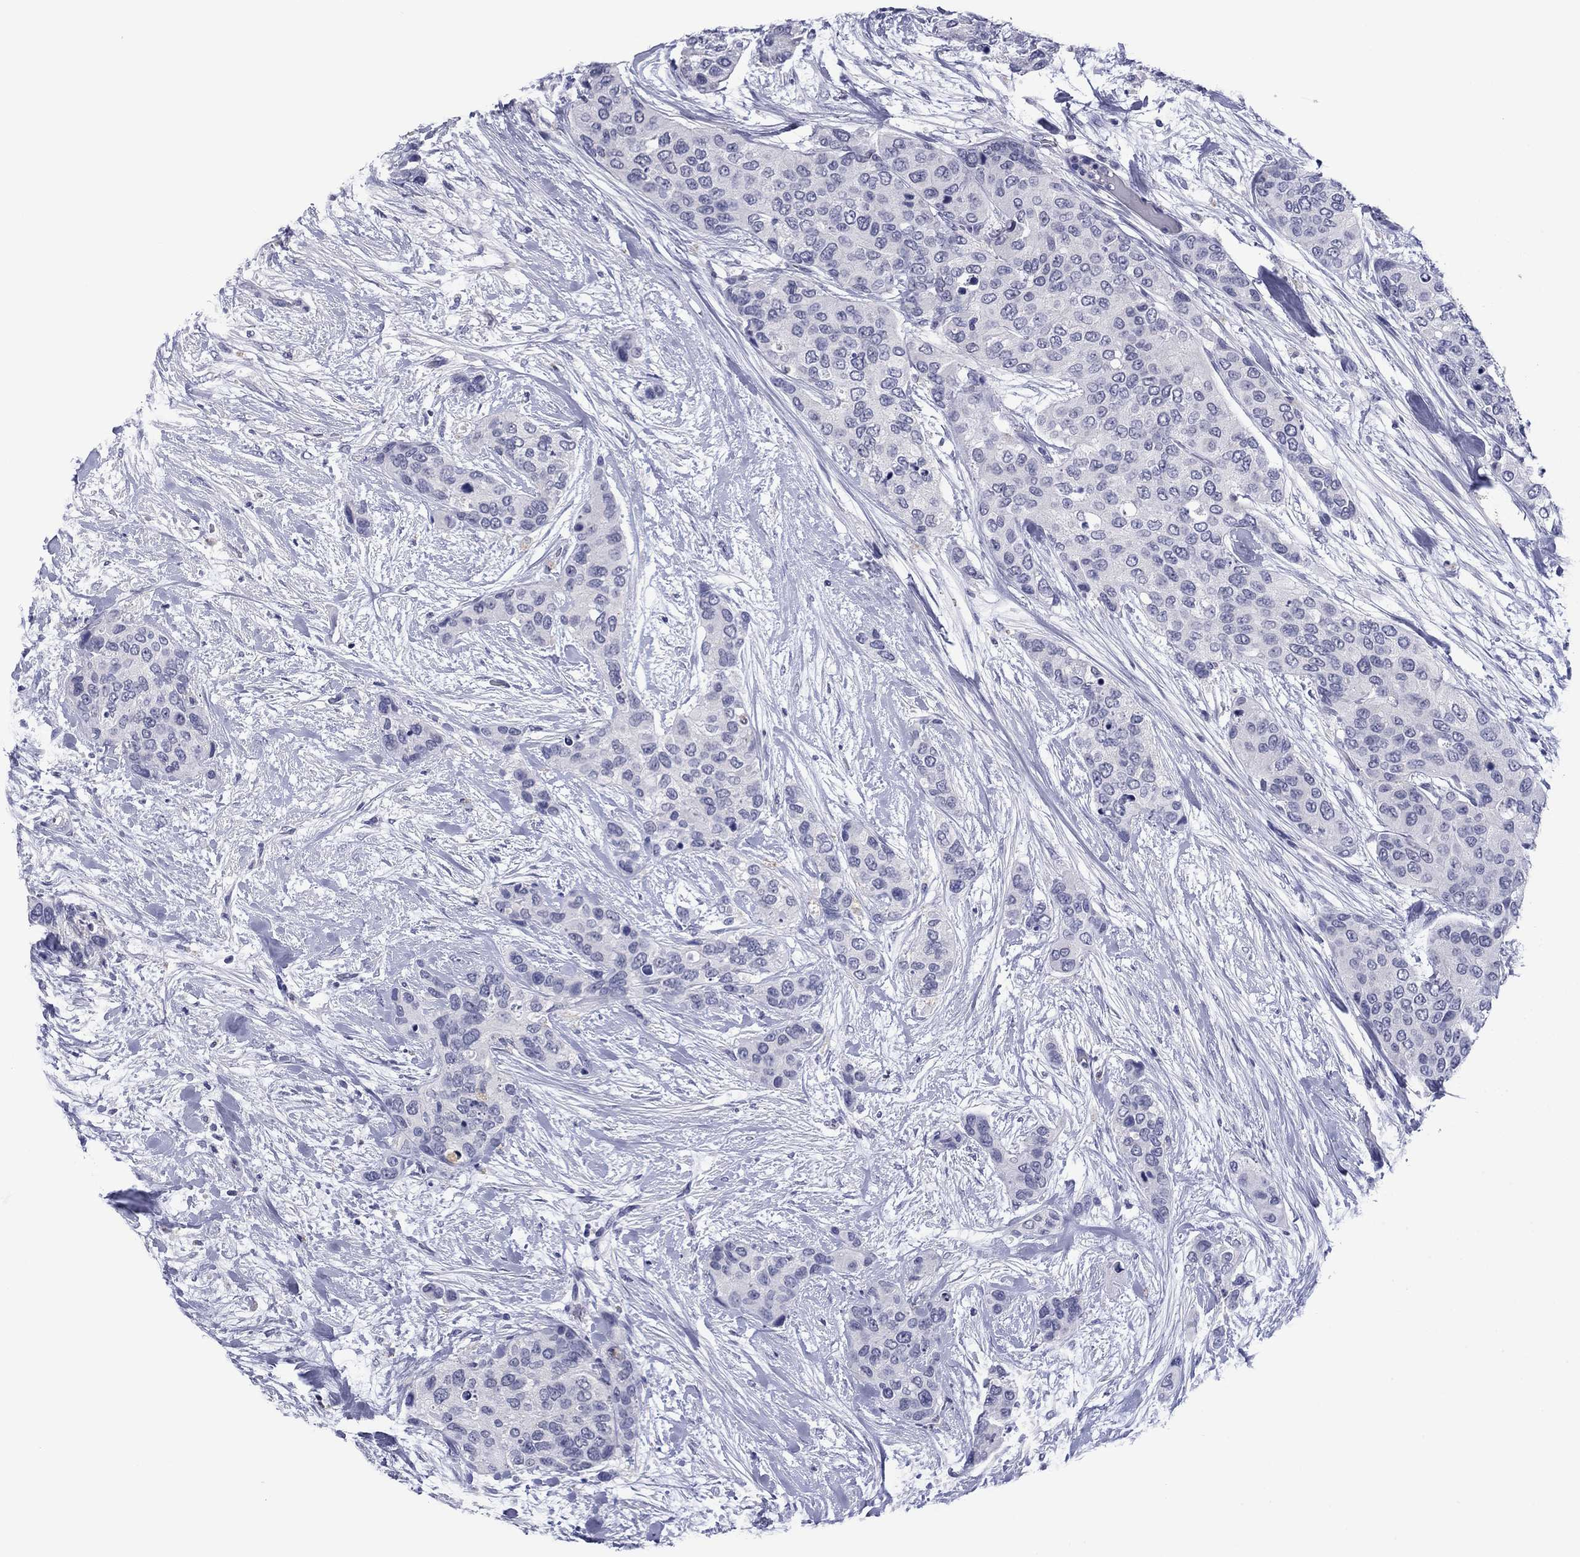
{"staining": {"intensity": "negative", "quantity": "none", "location": "none"}, "tissue": "urothelial cancer", "cell_type": "Tumor cells", "image_type": "cancer", "snomed": [{"axis": "morphology", "description": "Urothelial carcinoma, High grade"}, {"axis": "topography", "description": "Urinary bladder"}], "caption": "DAB (3,3'-diaminobenzidine) immunohistochemical staining of urothelial cancer demonstrates no significant staining in tumor cells. (DAB IHC with hematoxylin counter stain).", "gene": "TCFL5", "patient": {"sex": "male", "age": 77}}